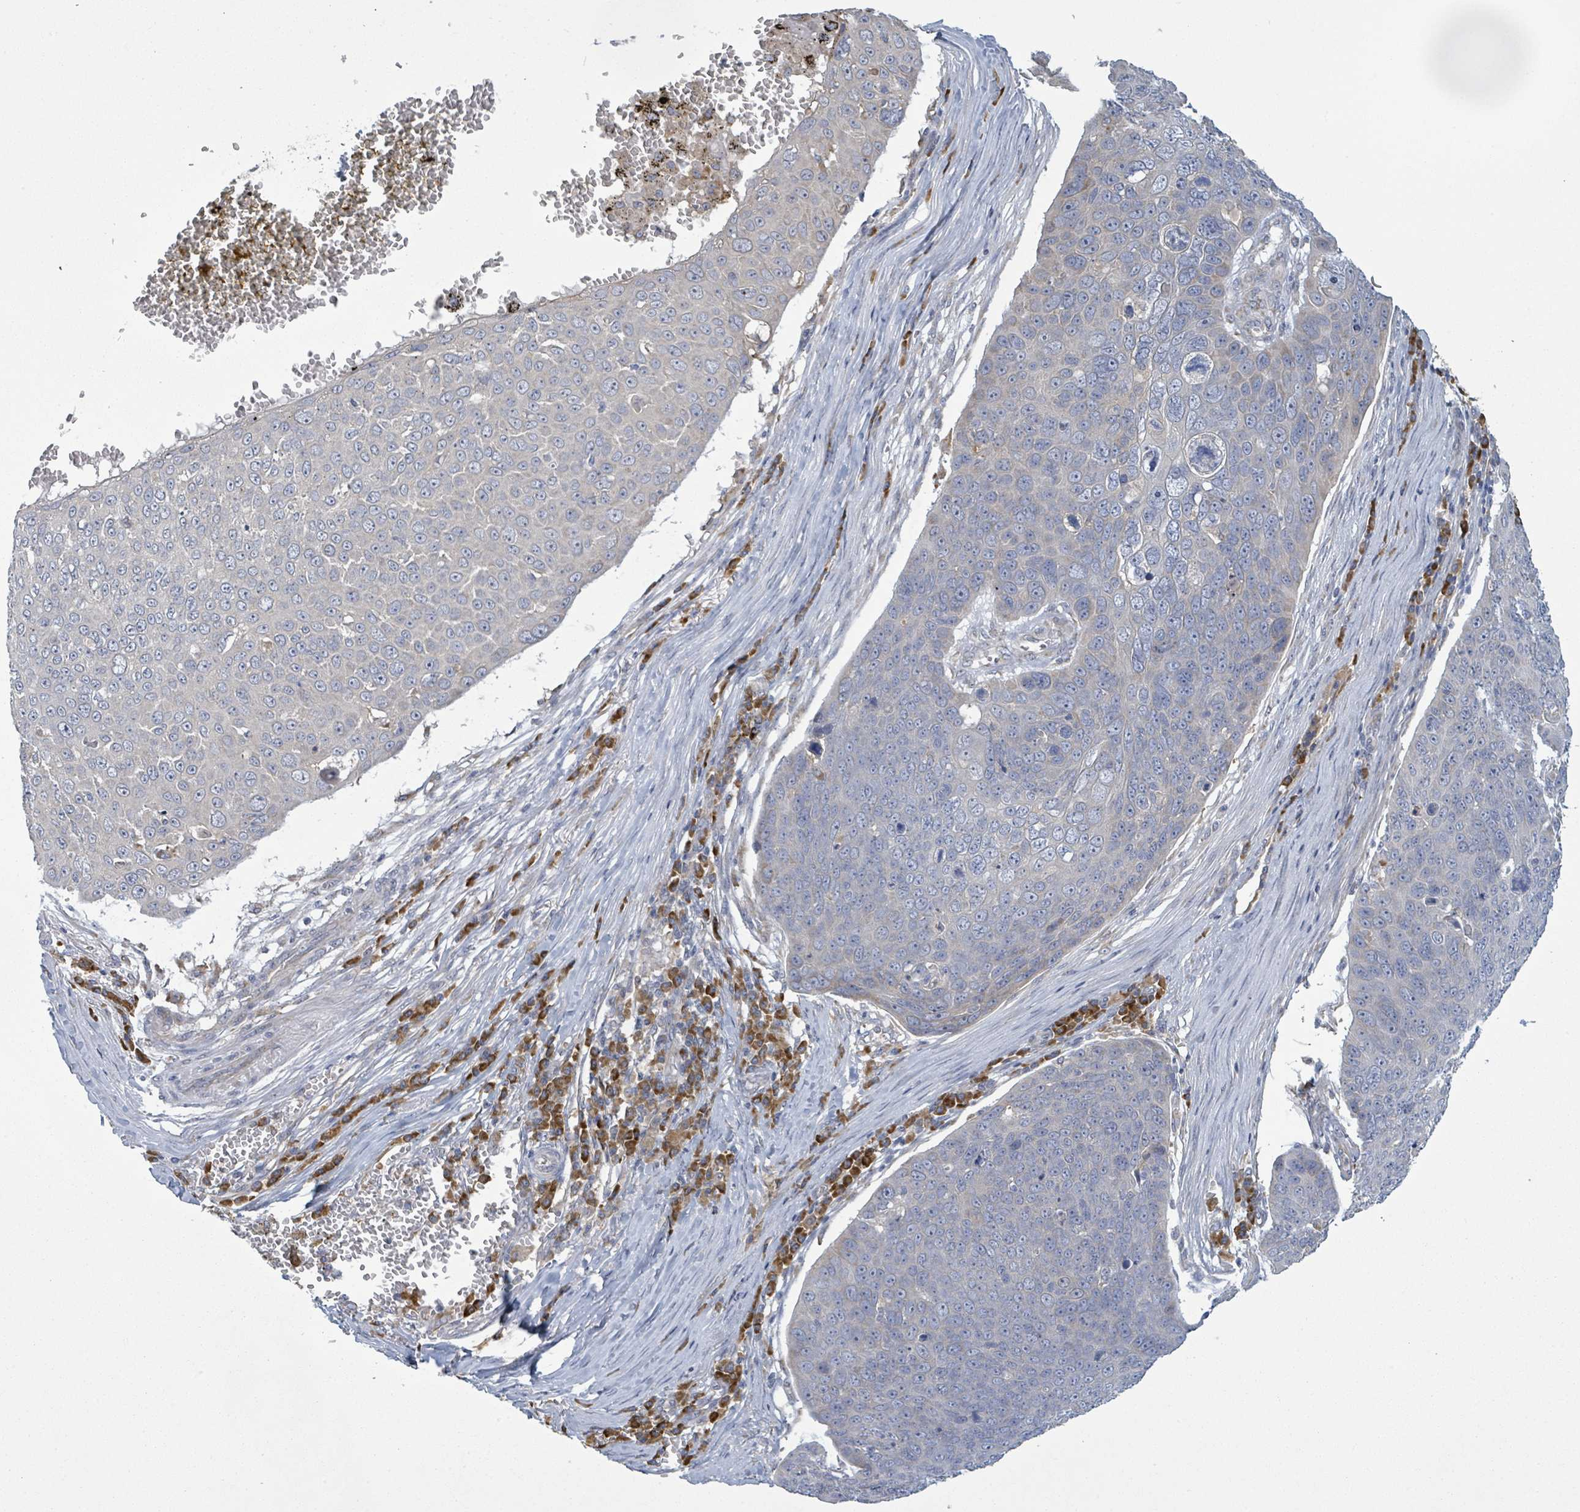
{"staining": {"intensity": "negative", "quantity": "none", "location": "none"}, "tissue": "skin cancer", "cell_type": "Tumor cells", "image_type": "cancer", "snomed": [{"axis": "morphology", "description": "Squamous cell carcinoma, NOS"}, {"axis": "topography", "description": "Skin"}], "caption": "Immunohistochemistry micrograph of human squamous cell carcinoma (skin) stained for a protein (brown), which demonstrates no staining in tumor cells.", "gene": "ATP13A1", "patient": {"sex": "male", "age": 71}}